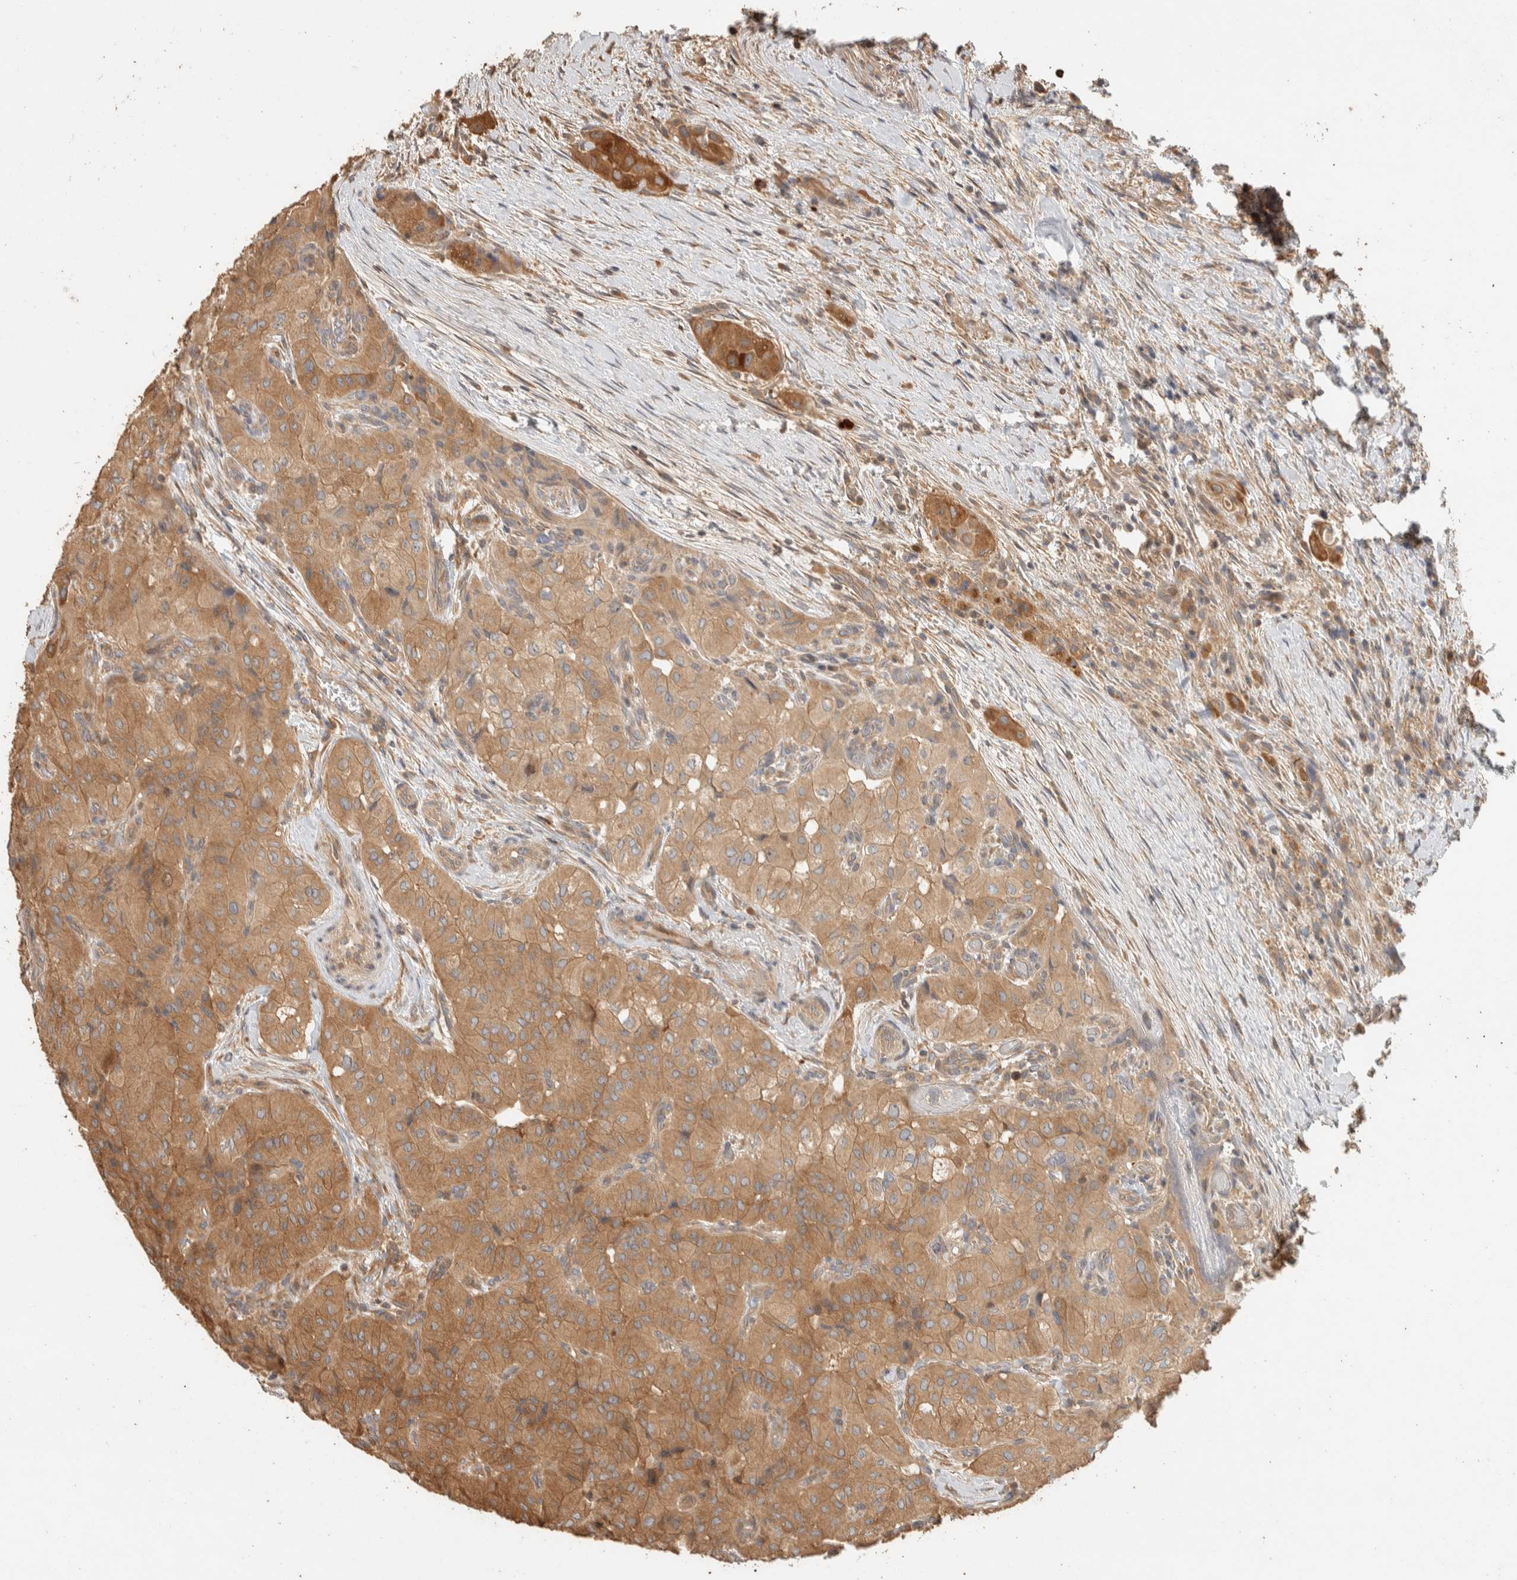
{"staining": {"intensity": "moderate", "quantity": ">75%", "location": "cytoplasmic/membranous"}, "tissue": "thyroid cancer", "cell_type": "Tumor cells", "image_type": "cancer", "snomed": [{"axis": "morphology", "description": "Papillary adenocarcinoma, NOS"}, {"axis": "topography", "description": "Thyroid gland"}], "caption": "An IHC photomicrograph of neoplastic tissue is shown. Protein staining in brown highlights moderate cytoplasmic/membranous positivity in papillary adenocarcinoma (thyroid) within tumor cells.", "gene": "EXOC7", "patient": {"sex": "female", "age": 59}}